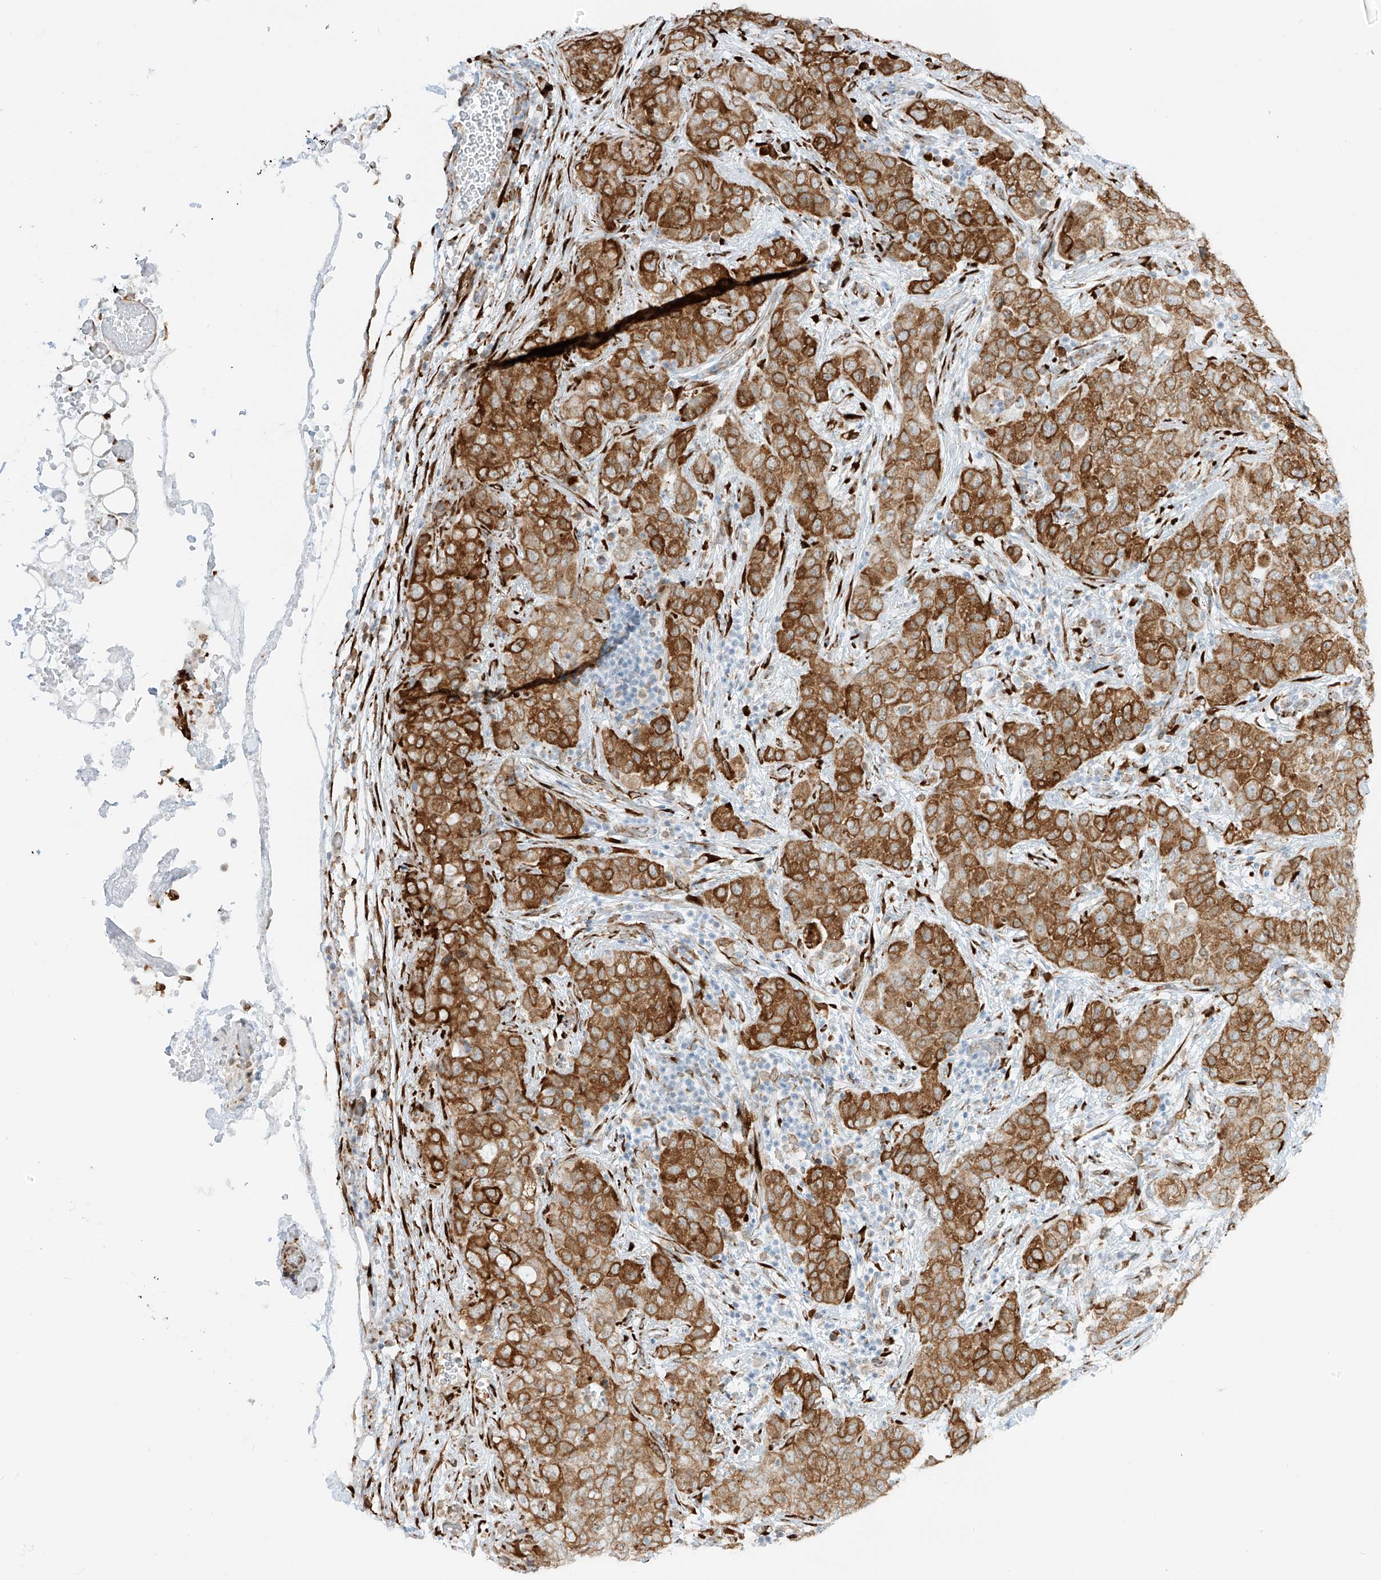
{"staining": {"intensity": "strong", "quantity": ">75%", "location": "cytoplasmic/membranous"}, "tissue": "stomach cancer", "cell_type": "Tumor cells", "image_type": "cancer", "snomed": [{"axis": "morphology", "description": "Normal tissue, NOS"}, {"axis": "morphology", "description": "Adenocarcinoma, NOS"}, {"axis": "topography", "description": "Lymph node"}, {"axis": "topography", "description": "Stomach"}], "caption": "Protein staining shows strong cytoplasmic/membranous positivity in about >75% of tumor cells in stomach cancer. The protein is shown in brown color, while the nuclei are stained blue.", "gene": "LRRC59", "patient": {"sex": "male", "age": 48}}